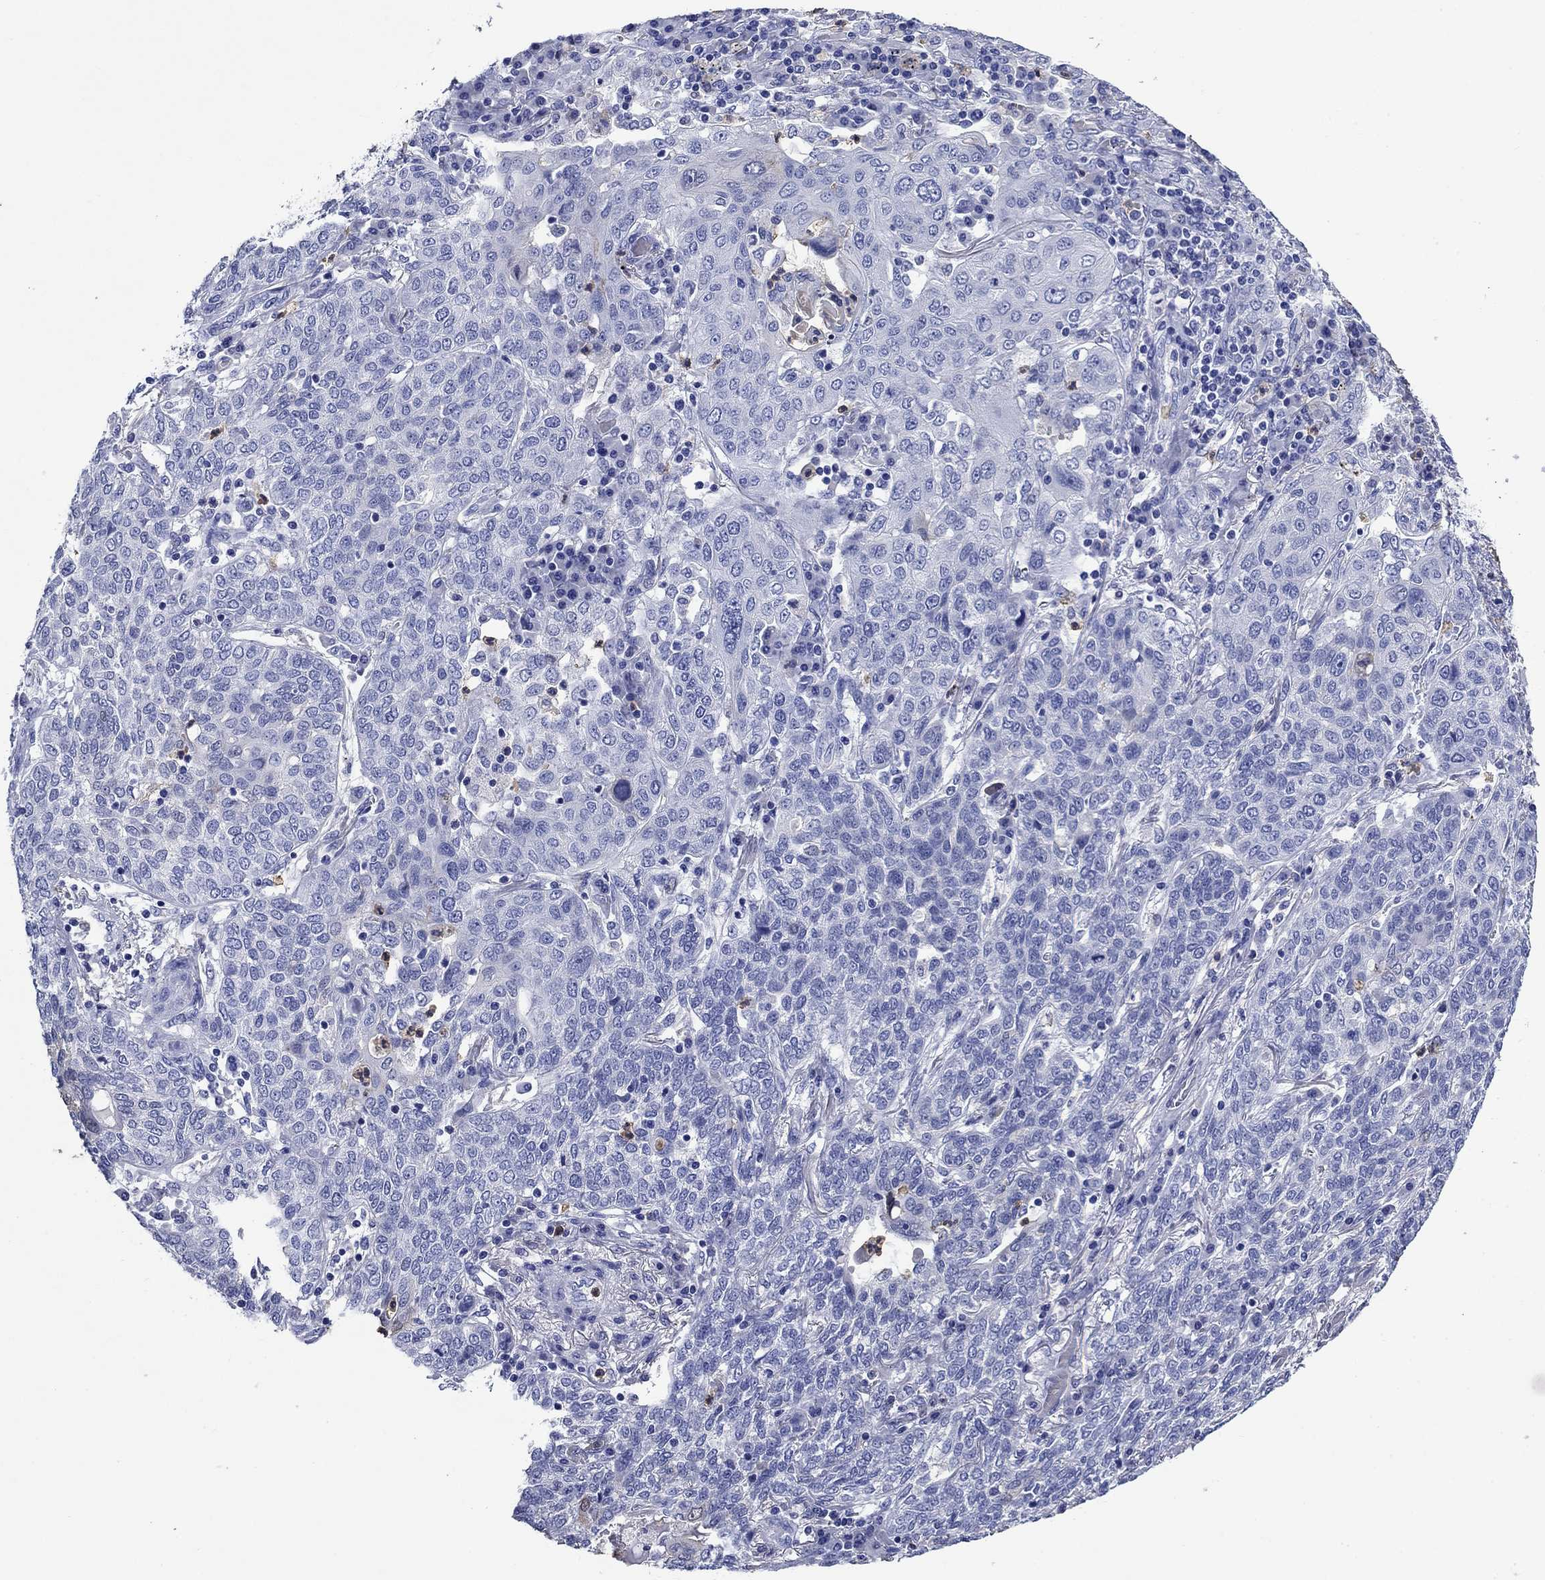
{"staining": {"intensity": "negative", "quantity": "none", "location": "none"}, "tissue": "lung cancer", "cell_type": "Tumor cells", "image_type": "cancer", "snomed": [{"axis": "morphology", "description": "Squamous cell carcinoma, NOS"}, {"axis": "topography", "description": "Lung"}], "caption": "The micrograph reveals no significant positivity in tumor cells of squamous cell carcinoma (lung).", "gene": "TFR2", "patient": {"sex": "female", "age": 70}}